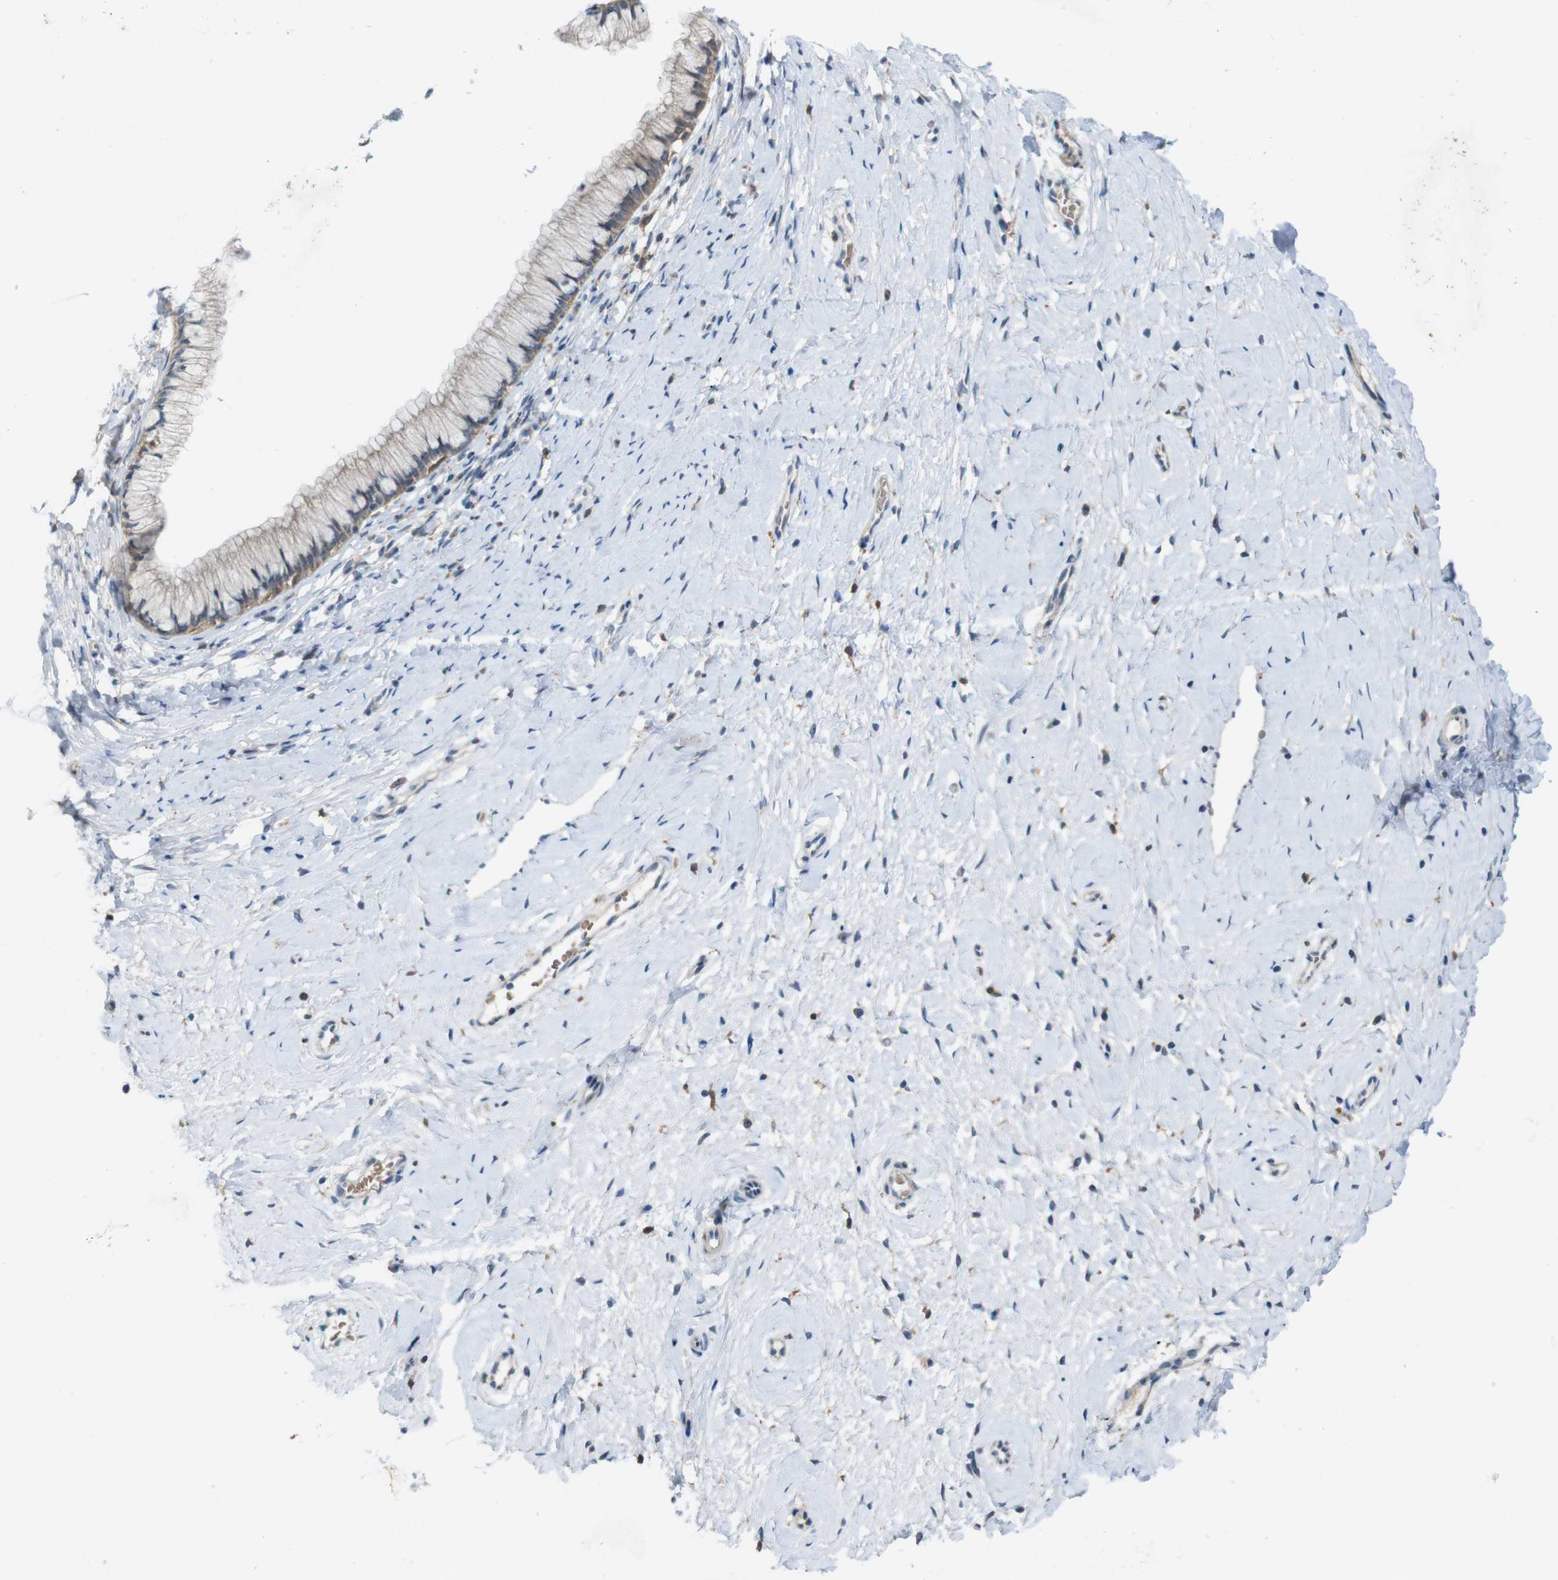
{"staining": {"intensity": "moderate", "quantity": "<25%", "location": "cytoplasmic/membranous"}, "tissue": "cervix", "cell_type": "Glandular cells", "image_type": "normal", "snomed": [{"axis": "morphology", "description": "Normal tissue, NOS"}, {"axis": "topography", "description": "Cervix"}], "caption": "IHC micrograph of normal cervix: cervix stained using immunohistochemistry reveals low levels of moderate protein expression localized specifically in the cytoplasmic/membranous of glandular cells, appearing as a cytoplasmic/membranous brown color.", "gene": "MOGAT3", "patient": {"sex": "female", "age": 39}}